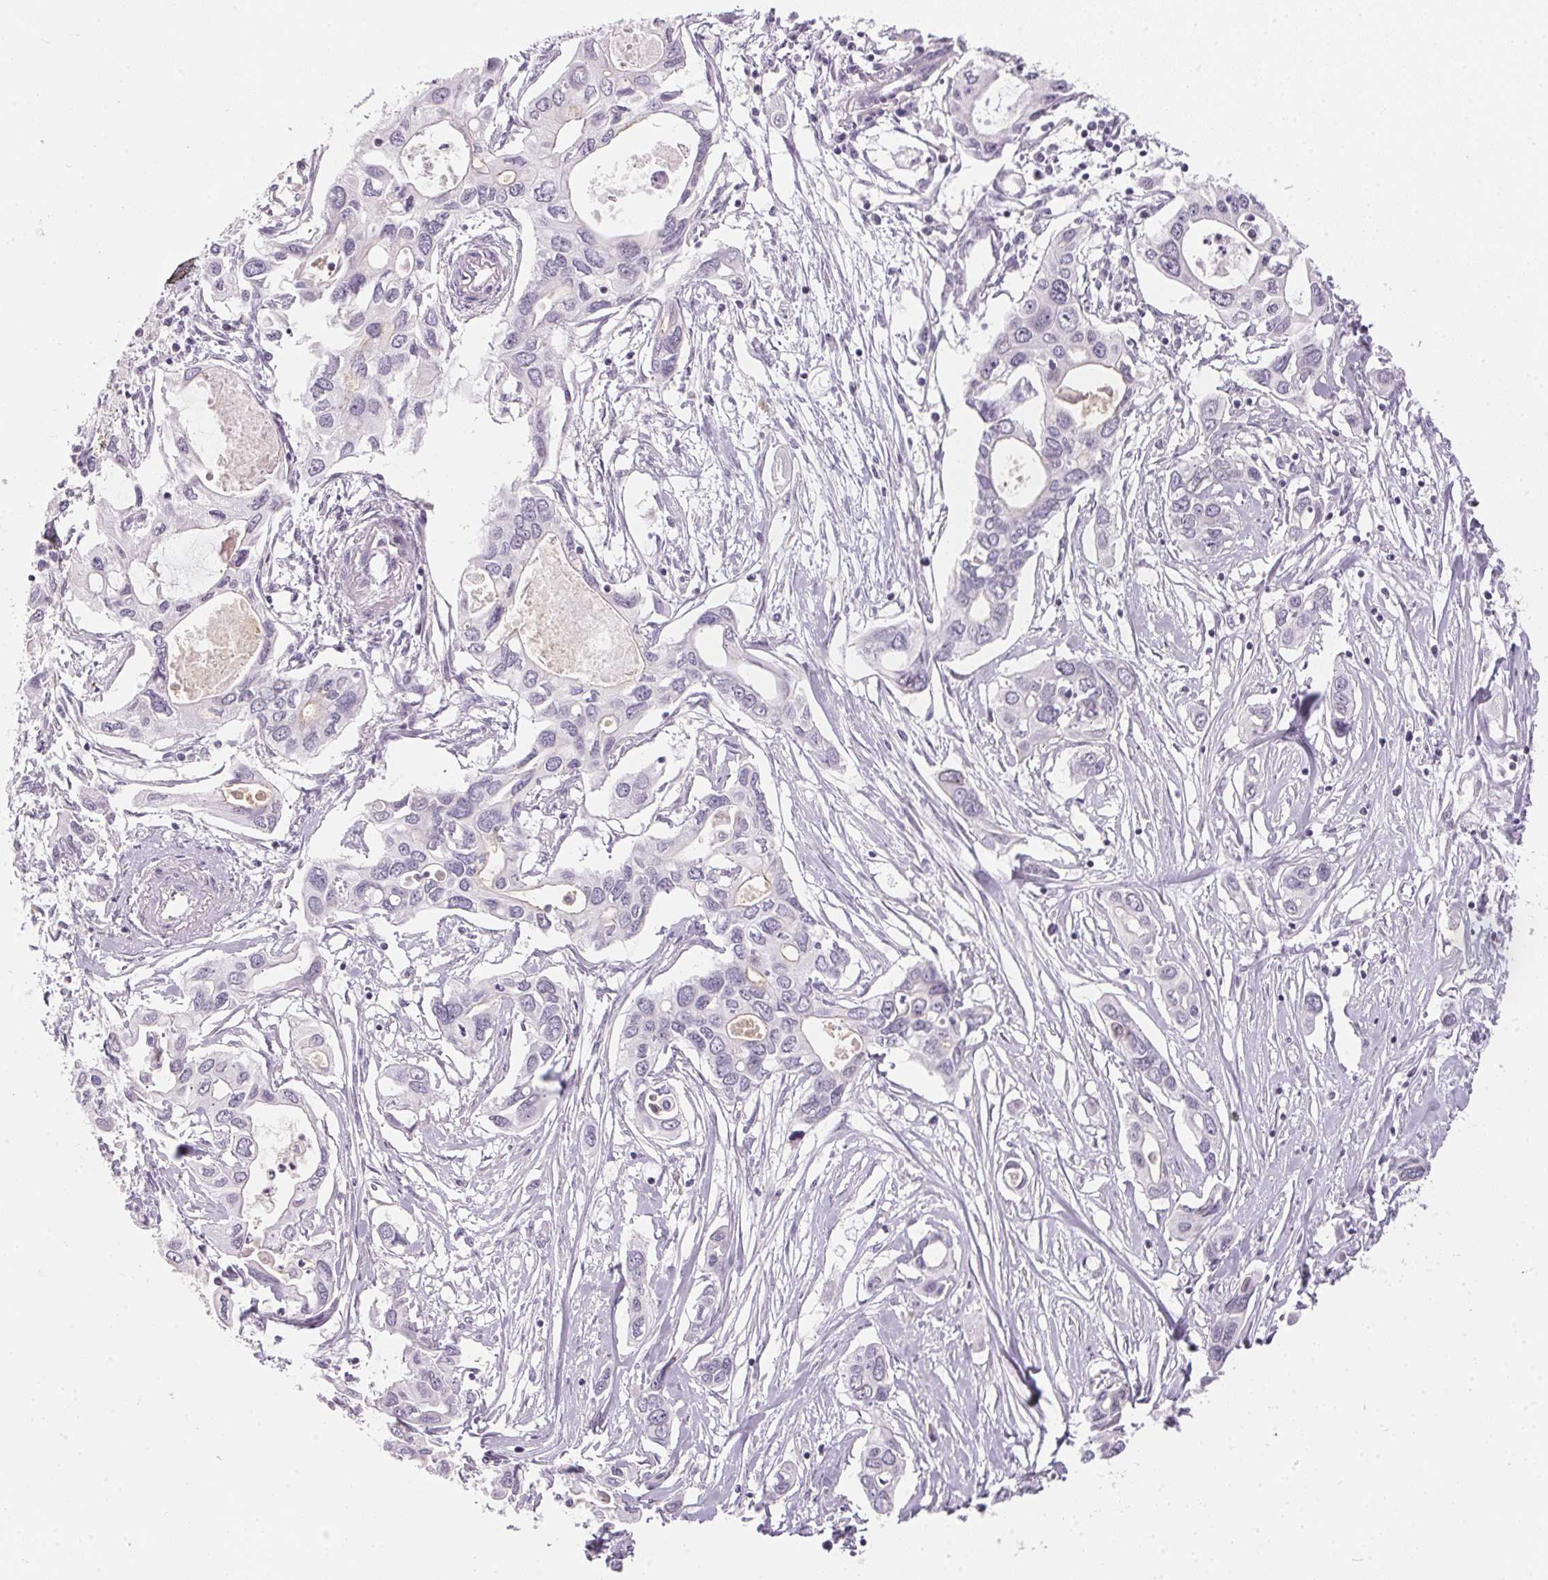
{"staining": {"intensity": "negative", "quantity": "none", "location": "none"}, "tissue": "pancreatic cancer", "cell_type": "Tumor cells", "image_type": "cancer", "snomed": [{"axis": "morphology", "description": "Adenocarcinoma, NOS"}, {"axis": "topography", "description": "Pancreas"}], "caption": "A histopathology image of human pancreatic cancer is negative for staining in tumor cells. Brightfield microscopy of immunohistochemistry (IHC) stained with DAB (3,3'-diaminobenzidine) (brown) and hematoxylin (blue), captured at high magnification.", "gene": "GDAP1L1", "patient": {"sex": "male", "age": 60}}